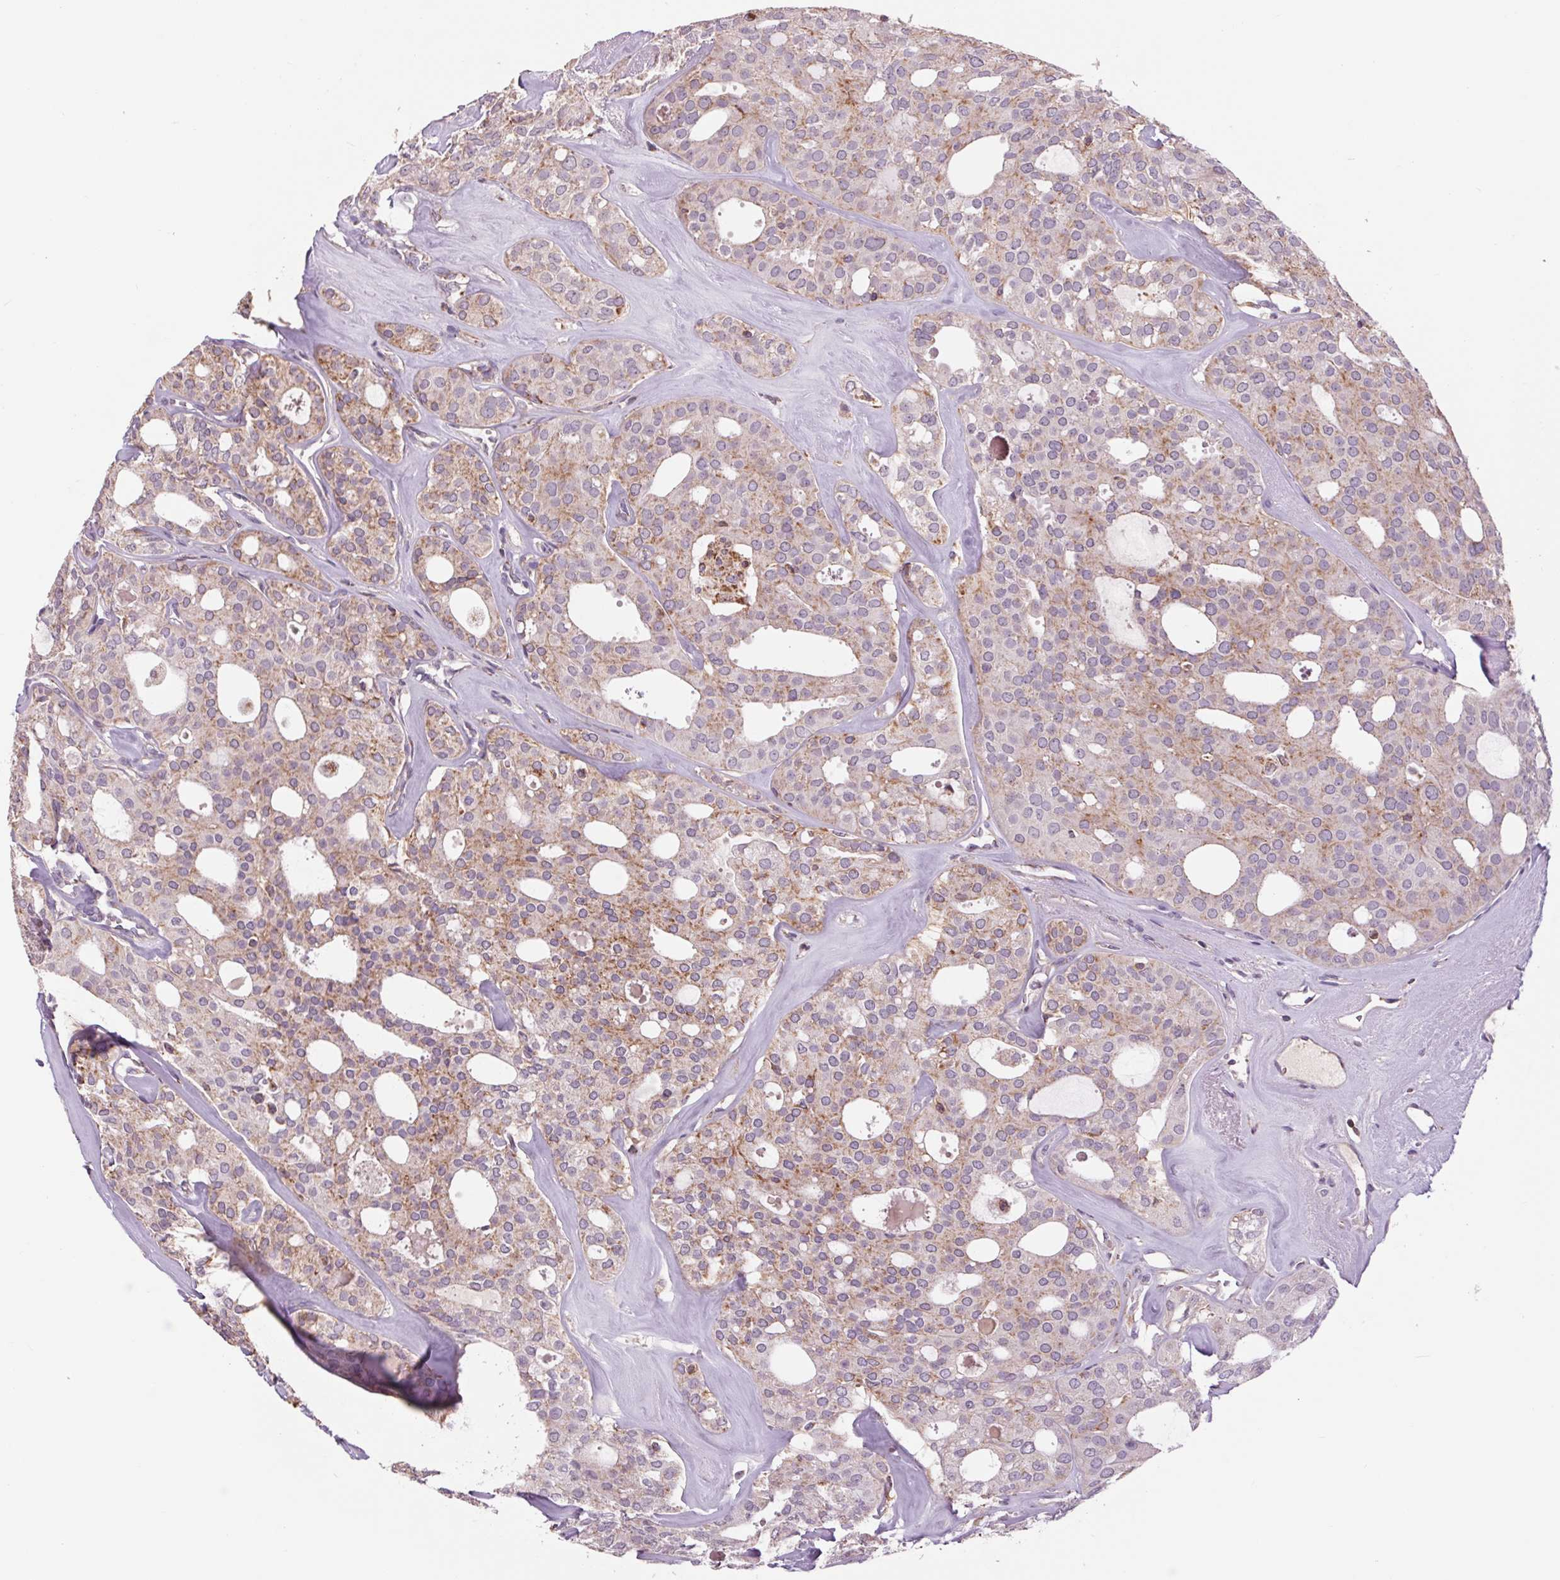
{"staining": {"intensity": "moderate", "quantity": "25%-75%", "location": "cytoplasmic/membranous"}, "tissue": "thyroid cancer", "cell_type": "Tumor cells", "image_type": "cancer", "snomed": [{"axis": "morphology", "description": "Follicular adenoma carcinoma, NOS"}, {"axis": "topography", "description": "Thyroid gland"}], "caption": "Approximately 25%-75% of tumor cells in human thyroid follicular adenoma carcinoma exhibit moderate cytoplasmic/membranous protein positivity as visualized by brown immunohistochemical staining.", "gene": "COX6A1", "patient": {"sex": "male", "age": 75}}